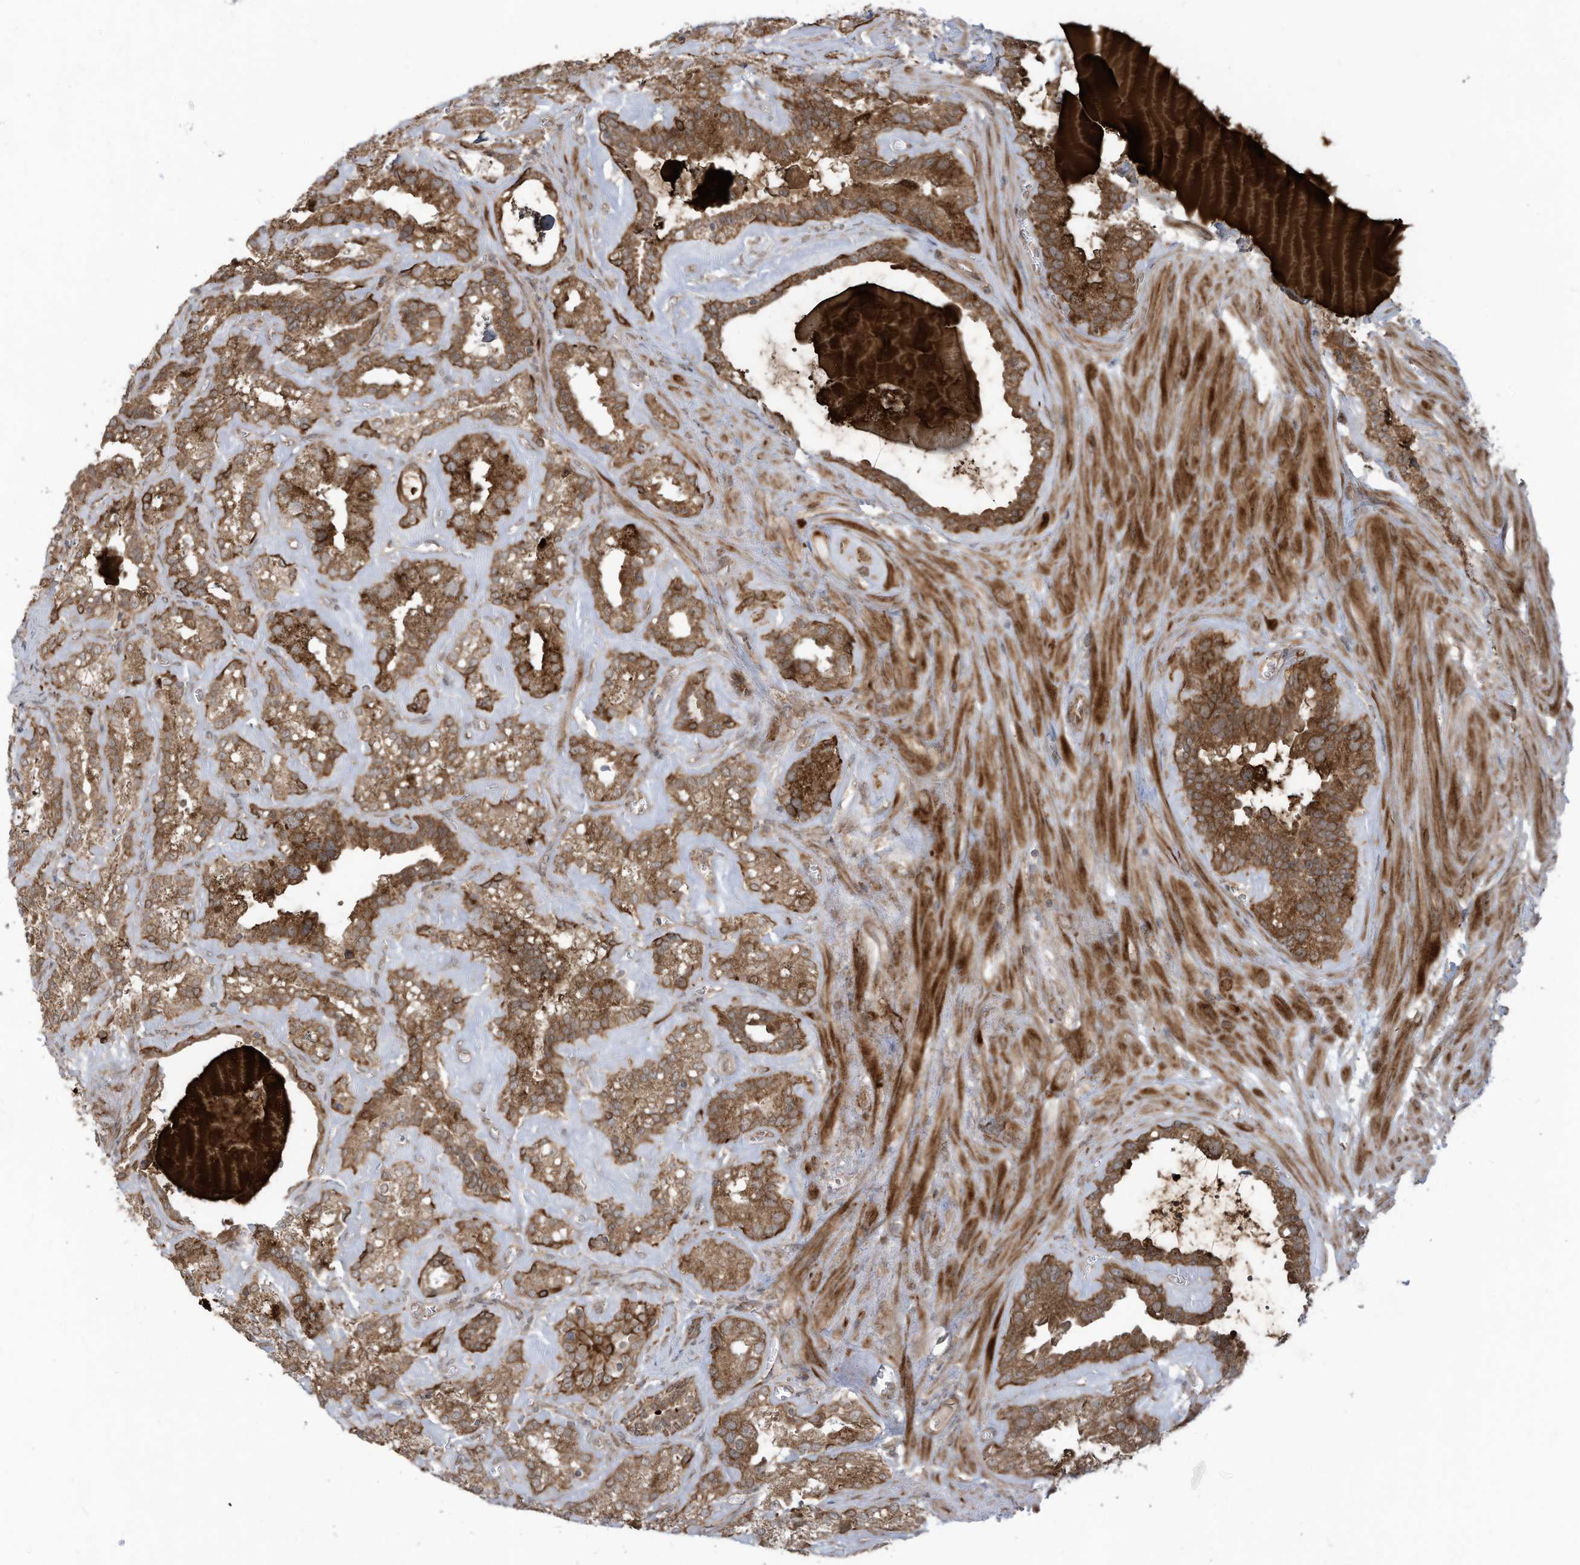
{"staining": {"intensity": "moderate", "quantity": ">75%", "location": "cytoplasmic/membranous"}, "tissue": "seminal vesicle", "cell_type": "Glandular cells", "image_type": "normal", "snomed": [{"axis": "morphology", "description": "Normal tissue, NOS"}, {"axis": "topography", "description": "Prostate"}, {"axis": "topography", "description": "Seminal veicle"}], "caption": "There is medium levels of moderate cytoplasmic/membranous staining in glandular cells of benign seminal vesicle, as demonstrated by immunohistochemical staining (brown color).", "gene": "TRIM67", "patient": {"sex": "male", "age": 59}}